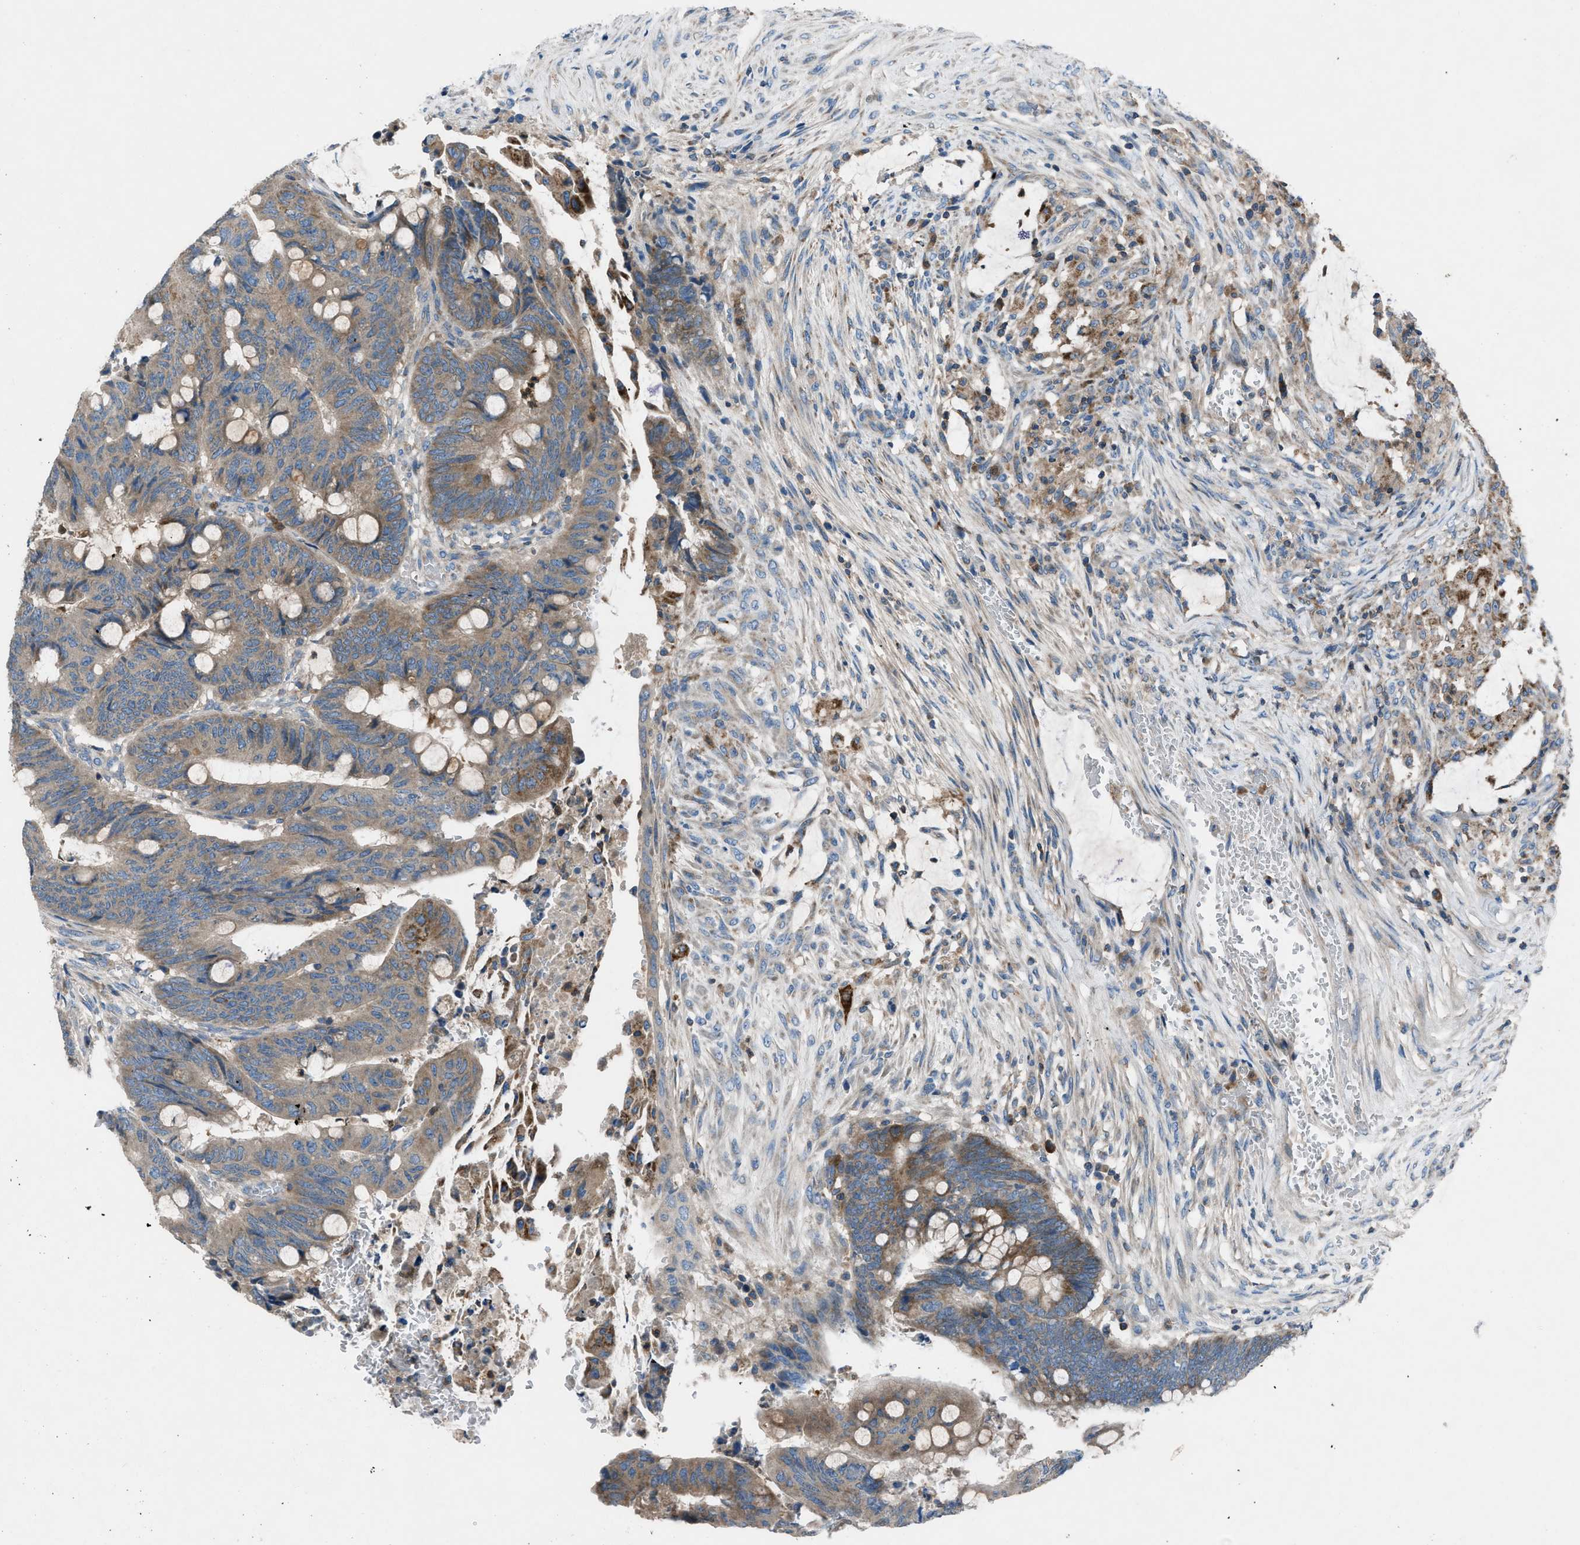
{"staining": {"intensity": "moderate", "quantity": ">75%", "location": "cytoplasmic/membranous"}, "tissue": "colorectal cancer", "cell_type": "Tumor cells", "image_type": "cancer", "snomed": [{"axis": "morphology", "description": "Normal tissue, NOS"}, {"axis": "morphology", "description": "Adenocarcinoma, NOS"}, {"axis": "topography", "description": "Rectum"}, {"axis": "topography", "description": "Peripheral nerve tissue"}], "caption": "Adenocarcinoma (colorectal) stained with a protein marker reveals moderate staining in tumor cells.", "gene": "GRK6", "patient": {"sex": "male", "age": 92}}